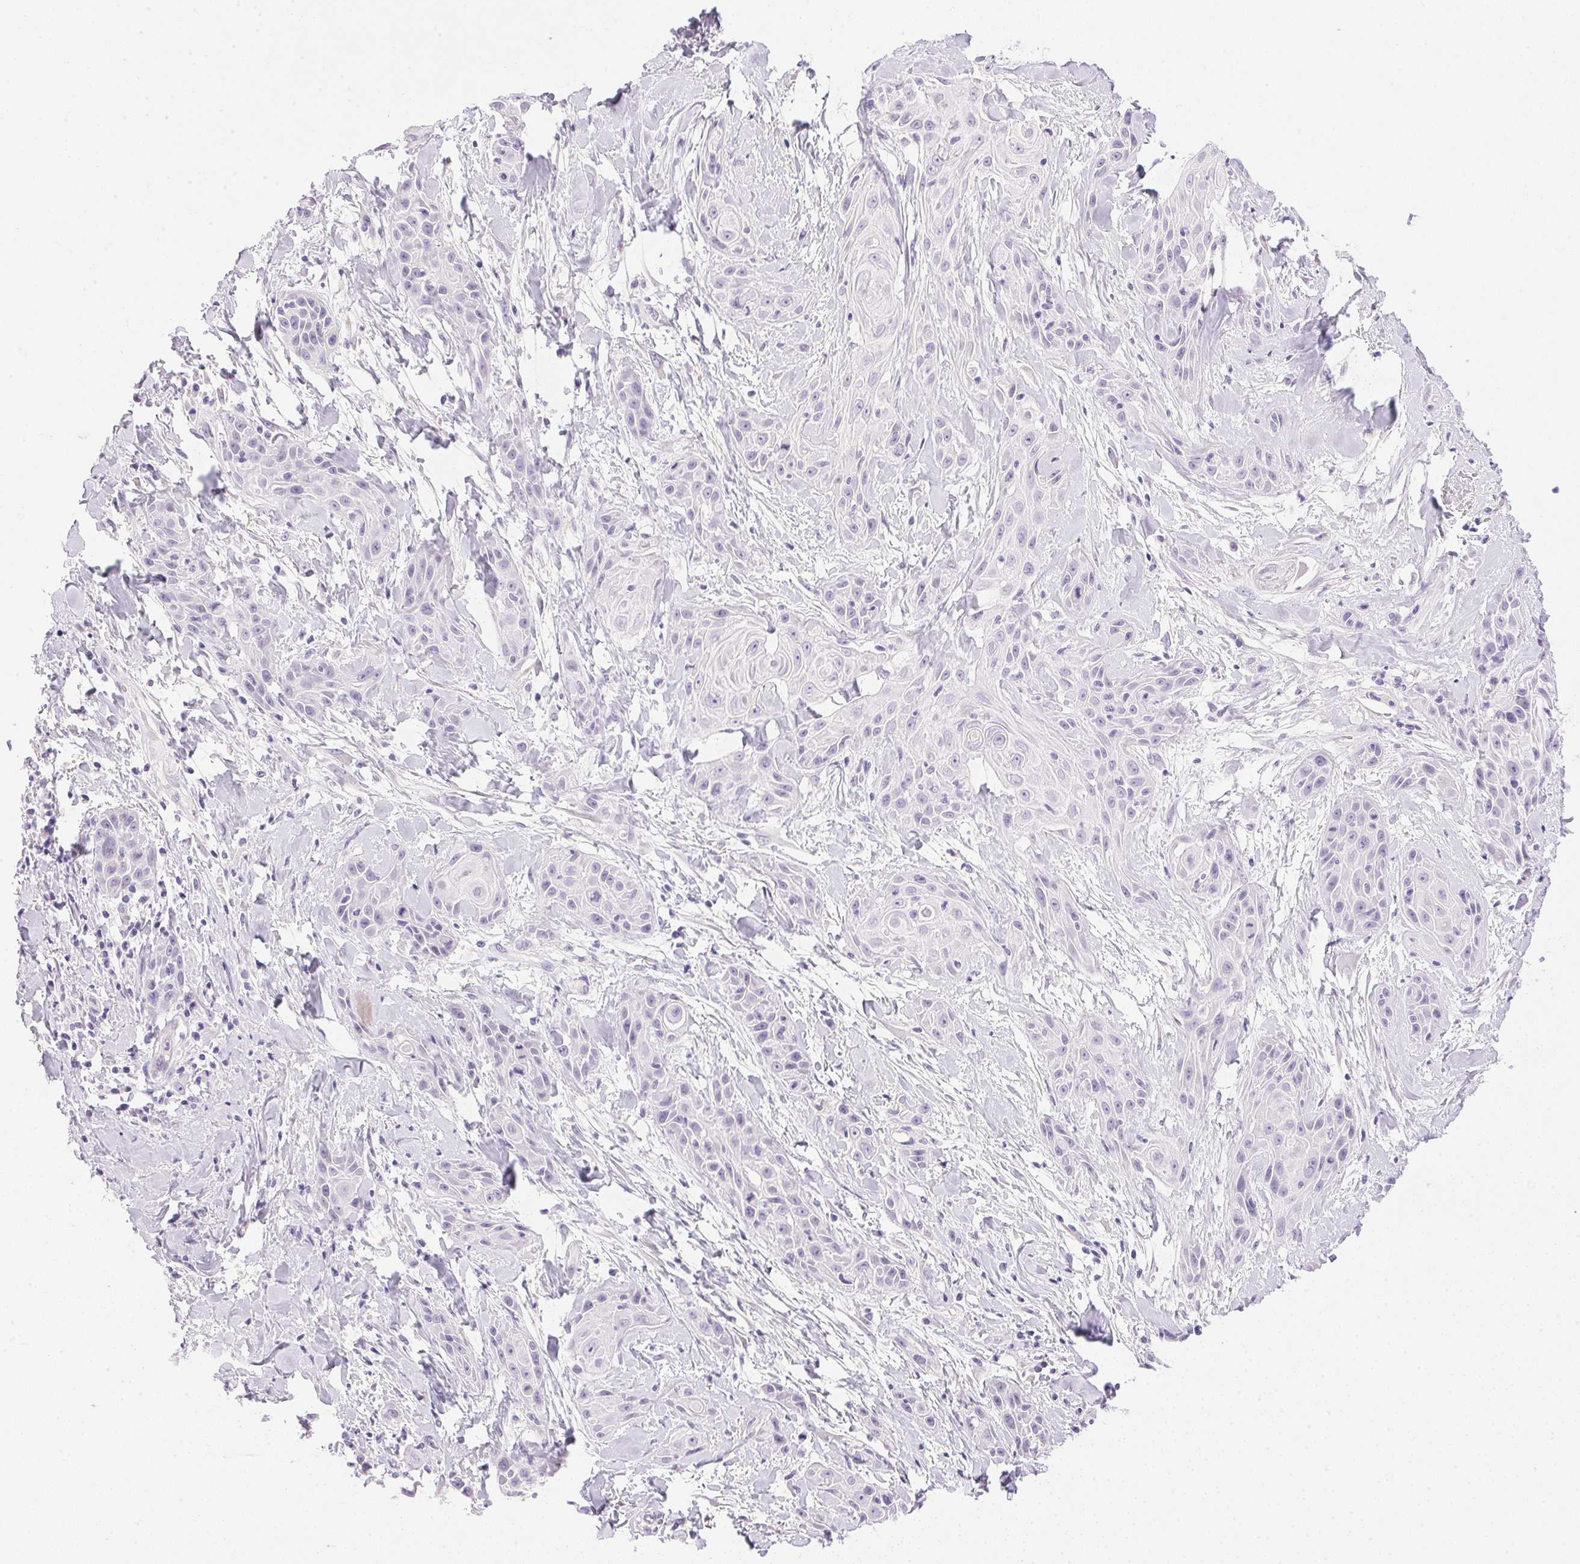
{"staining": {"intensity": "negative", "quantity": "none", "location": "none"}, "tissue": "skin cancer", "cell_type": "Tumor cells", "image_type": "cancer", "snomed": [{"axis": "morphology", "description": "Squamous cell carcinoma, NOS"}, {"axis": "topography", "description": "Skin"}, {"axis": "topography", "description": "Anal"}], "caption": "IHC photomicrograph of neoplastic tissue: human skin cancer stained with DAB demonstrates no significant protein expression in tumor cells.", "gene": "ATP6V0A4", "patient": {"sex": "male", "age": 64}}